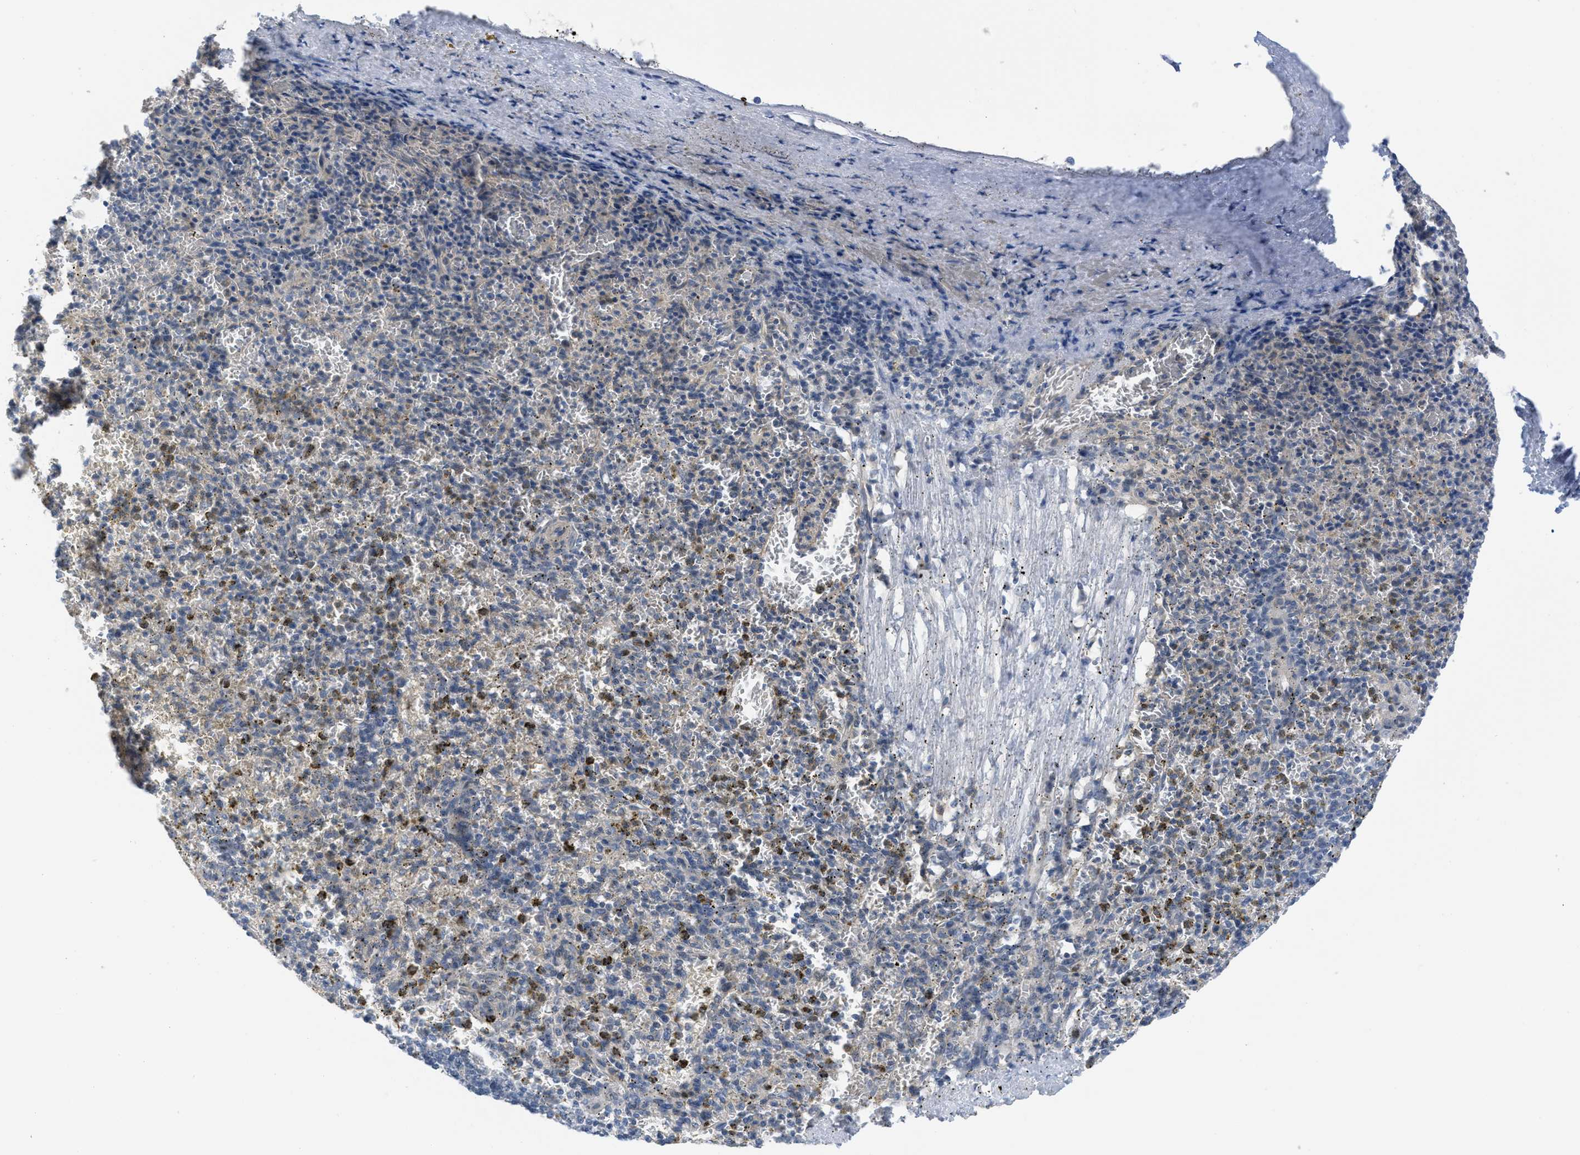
{"staining": {"intensity": "weak", "quantity": "<25%", "location": "cytoplasmic/membranous"}, "tissue": "spleen", "cell_type": "Cells in red pulp", "image_type": "normal", "snomed": [{"axis": "morphology", "description": "Normal tissue, NOS"}, {"axis": "topography", "description": "Spleen"}], "caption": "High power microscopy histopathology image of an IHC histopathology image of unremarkable spleen, revealing no significant positivity in cells in red pulp.", "gene": "TNFAIP1", "patient": {"sex": "male", "age": 72}}